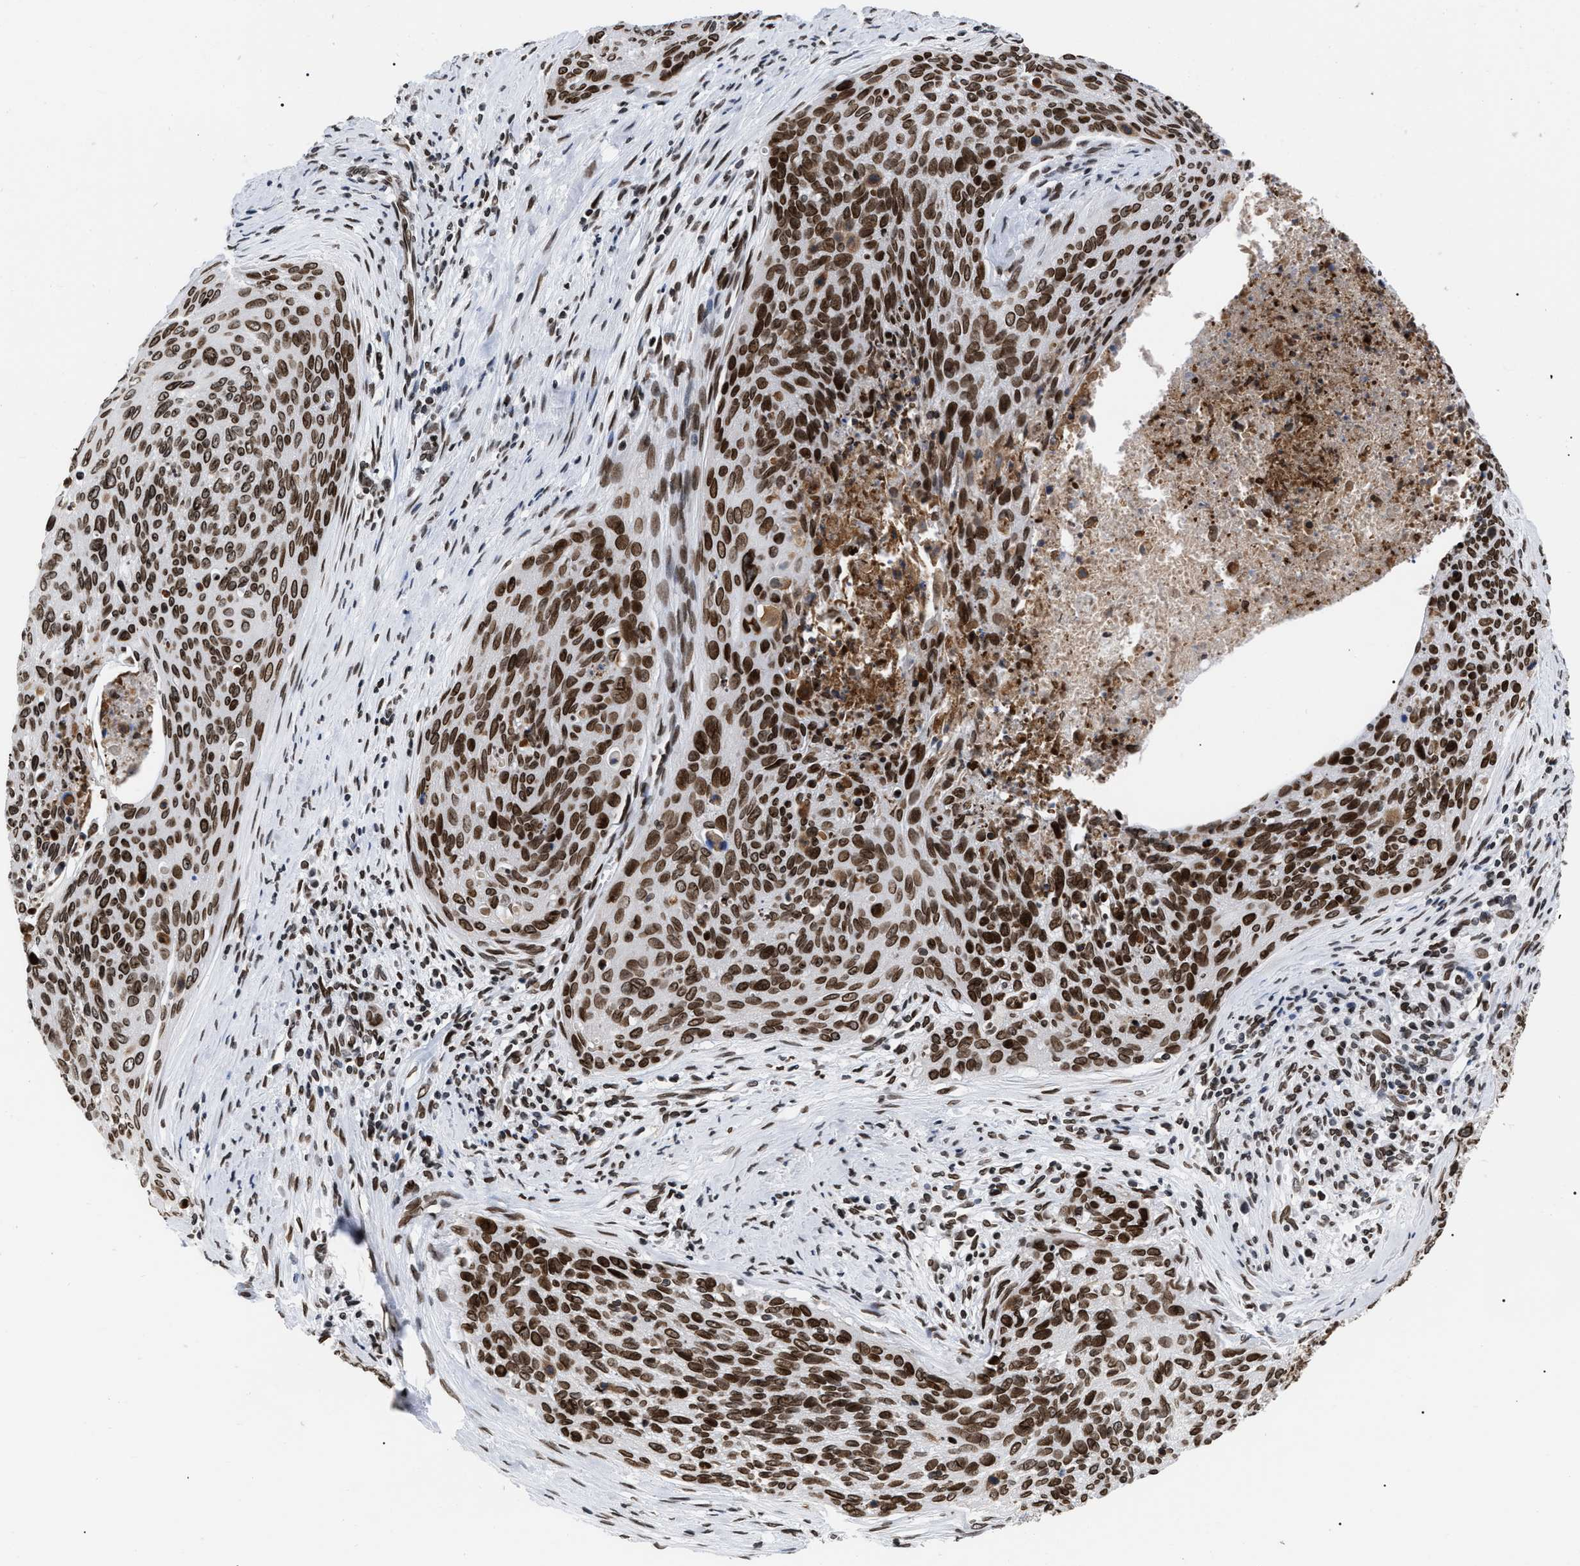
{"staining": {"intensity": "strong", "quantity": ">75%", "location": "nuclear"}, "tissue": "cervical cancer", "cell_type": "Tumor cells", "image_type": "cancer", "snomed": [{"axis": "morphology", "description": "Squamous cell carcinoma, NOS"}, {"axis": "topography", "description": "Cervix"}], "caption": "Tumor cells exhibit high levels of strong nuclear staining in about >75% of cells in squamous cell carcinoma (cervical).", "gene": "TPR", "patient": {"sex": "female", "age": 55}}